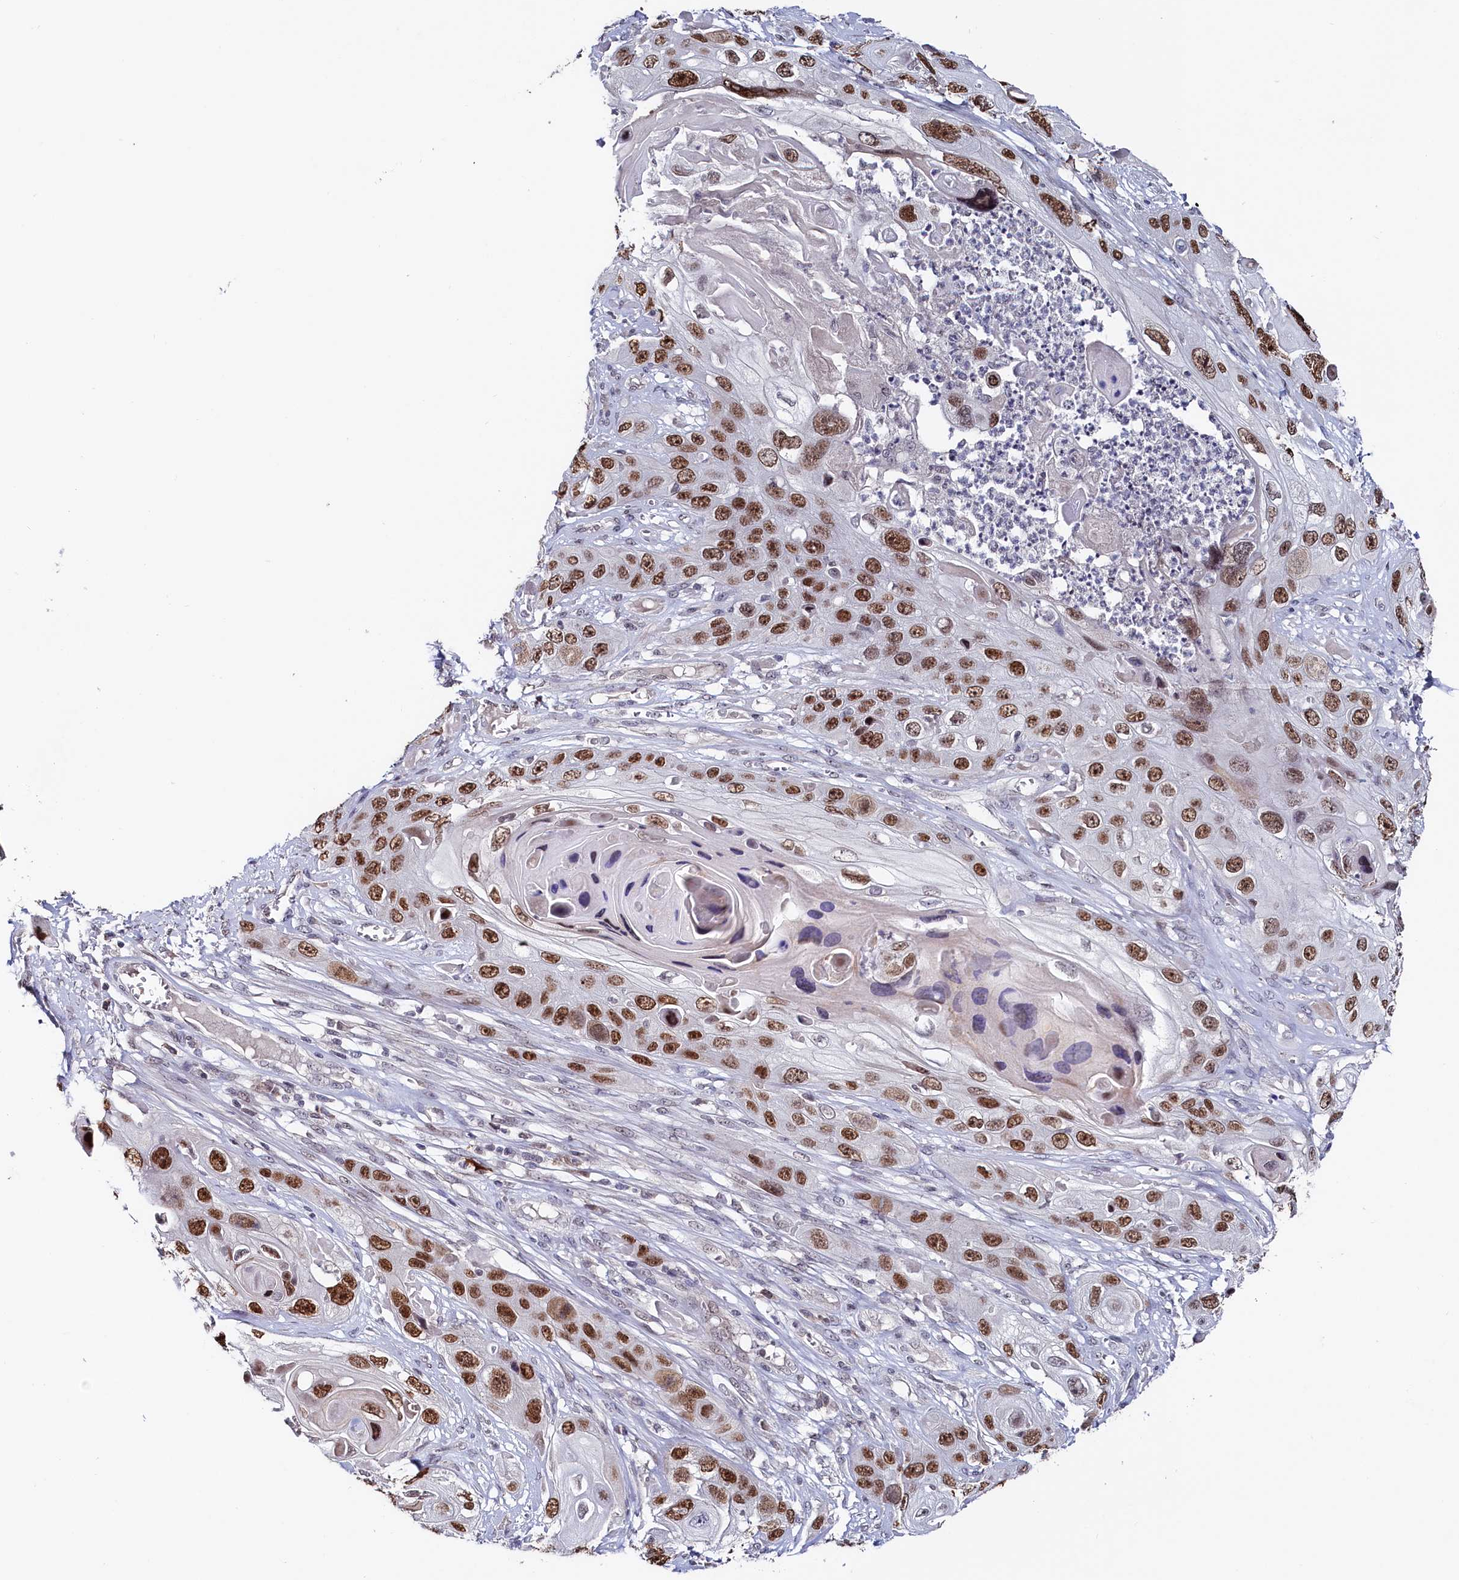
{"staining": {"intensity": "strong", "quantity": ">75%", "location": "nuclear"}, "tissue": "skin cancer", "cell_type": "Tumor cells", "image_type": "cancer", "snomed": [{"axis": "morphology", "description": "Squamous cell carcinoma, NOS"}, {"axis": "topography", "description": "Skin"}], "caption": "This is a photomicrograph of immunohistochemistry (IHC) staining of skin squamous cell carcinoma, which shows strong staining in the nuclear of tumor cells.", "gene": "TIGD4", "patient": {"sex": "male", "age": 55}}